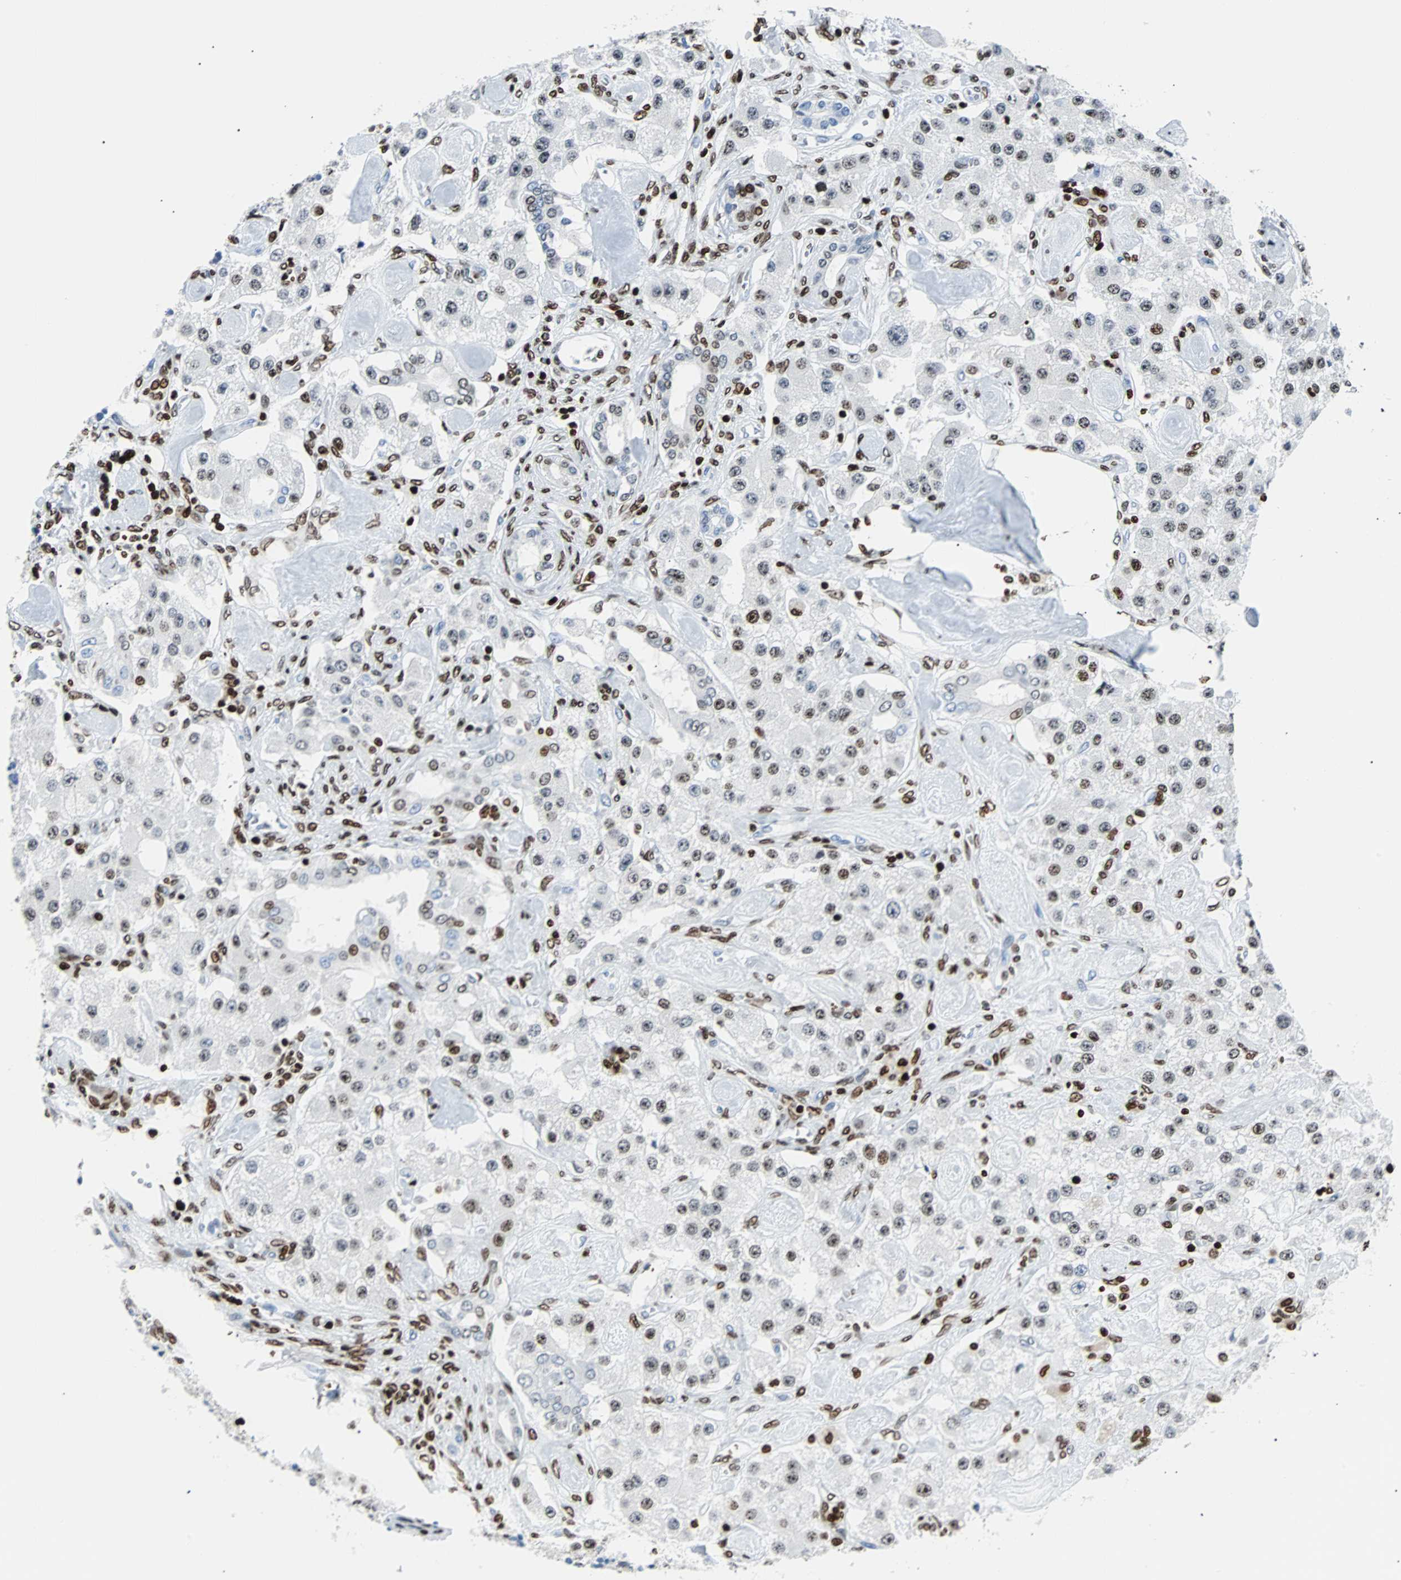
{"staining": {"intensity": "moderate", "quantity": "25%-75%", "location": "nuclear"}, "tissue": "carcinoid", "cell_type": "Tumor cells", "image_type": "cancer", "snomed": [{"axis": "morphology", "description": "Carcinoid, malignant, NOS"}, {"axis": "topography", "description": "Pancreas"}], "caption": "A histopathology image of carcinoid stained for a protein shows moderate nuclear brown staining in tumor cells.", "gene": "ZNF131", "patient": {"sex": "male", "age": 41}}